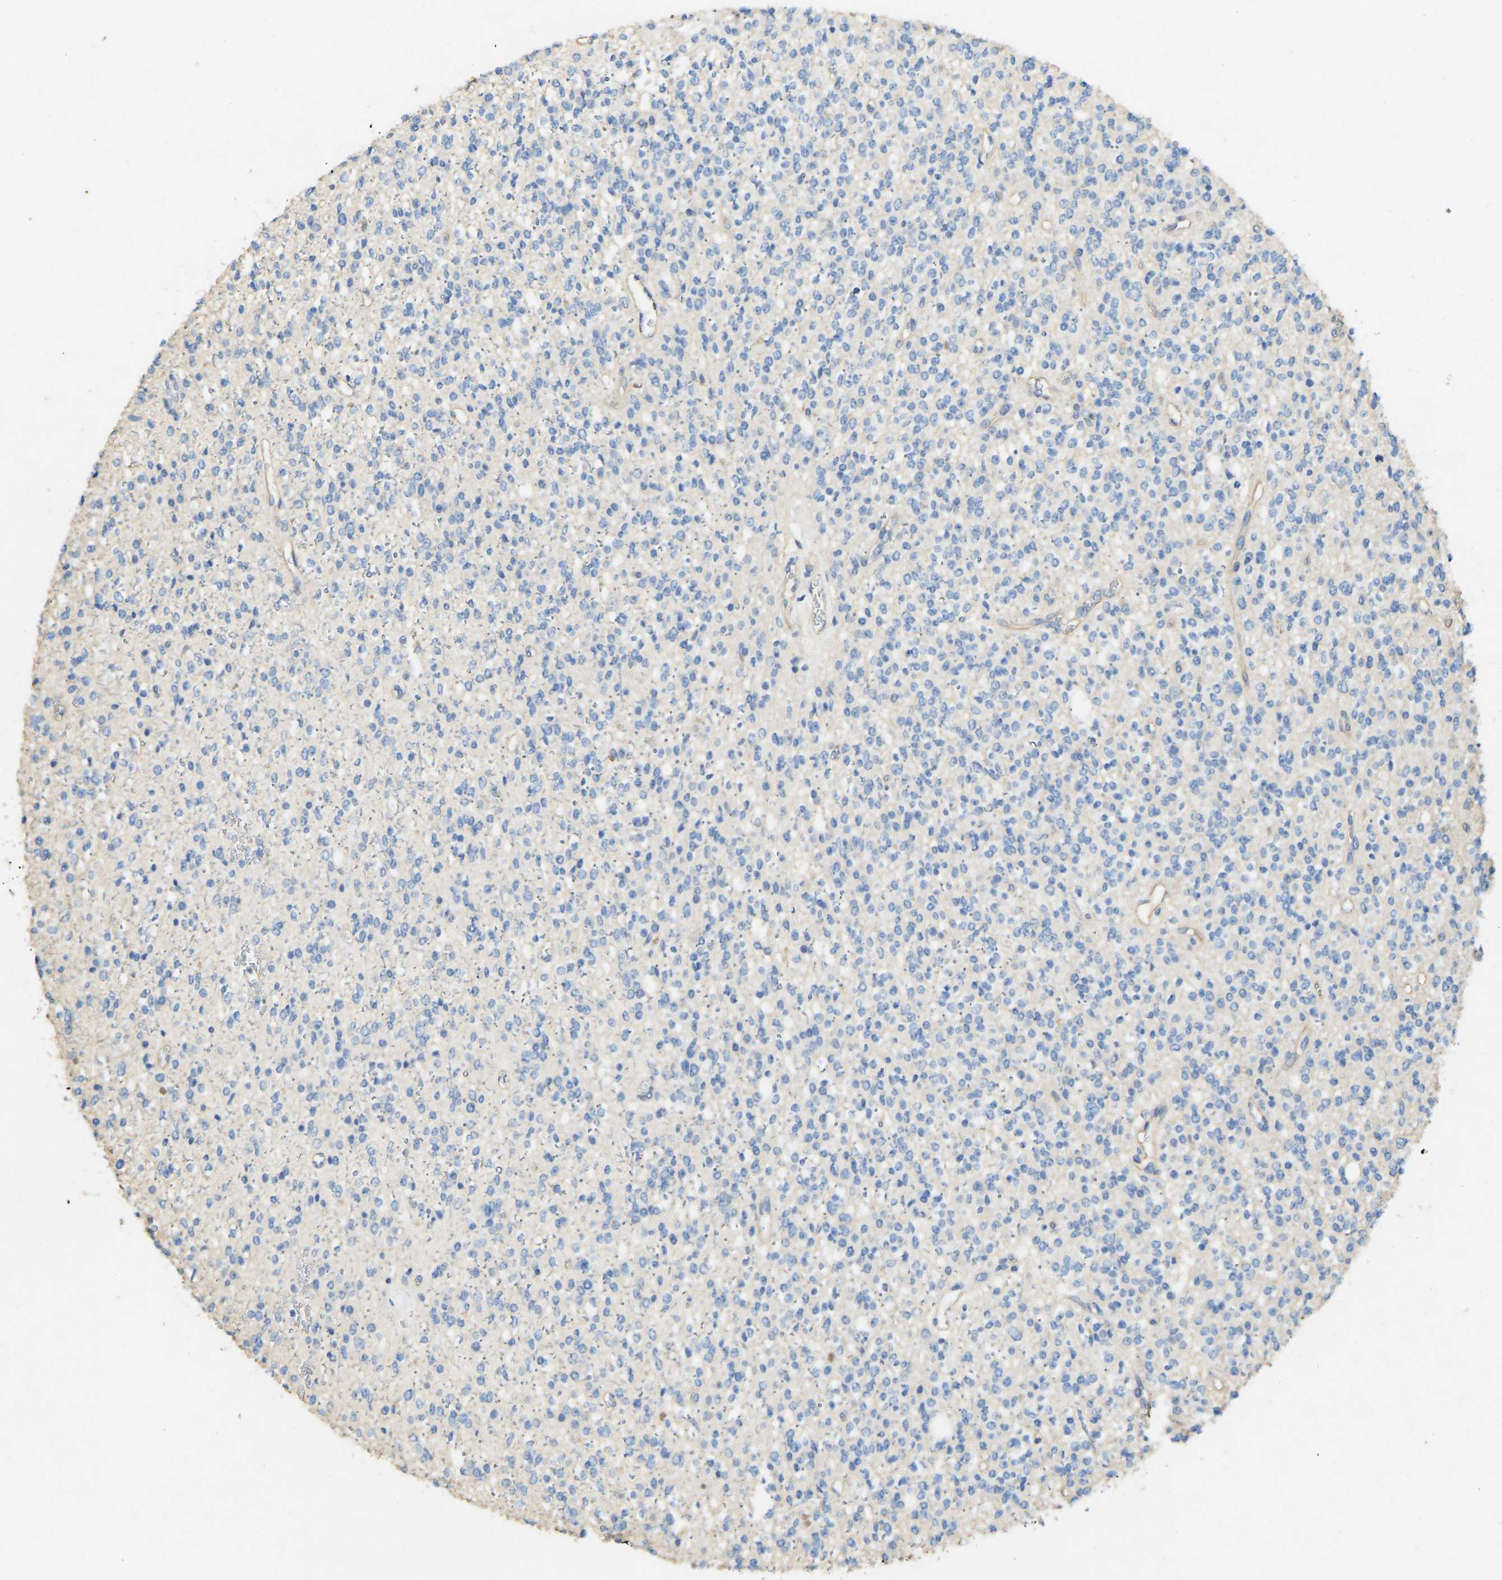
{"staining": {"intensity": "negative", "quantity": "none", "location": "none"}, "tissue": "glioma", "cell_type": "Tumor cells", "image_type": "cancer", "snomed": [{"axis": "morphology", "description": "Glioma, malignant, High grade"}, {"axis": "topography", "description": "Brain"}], "caption": "Glioma was stained to show a protein in brown. There is no significant expression in tumor cells.", "gene": "TECTA", "patient": {"sex": "male", "age": 34}}